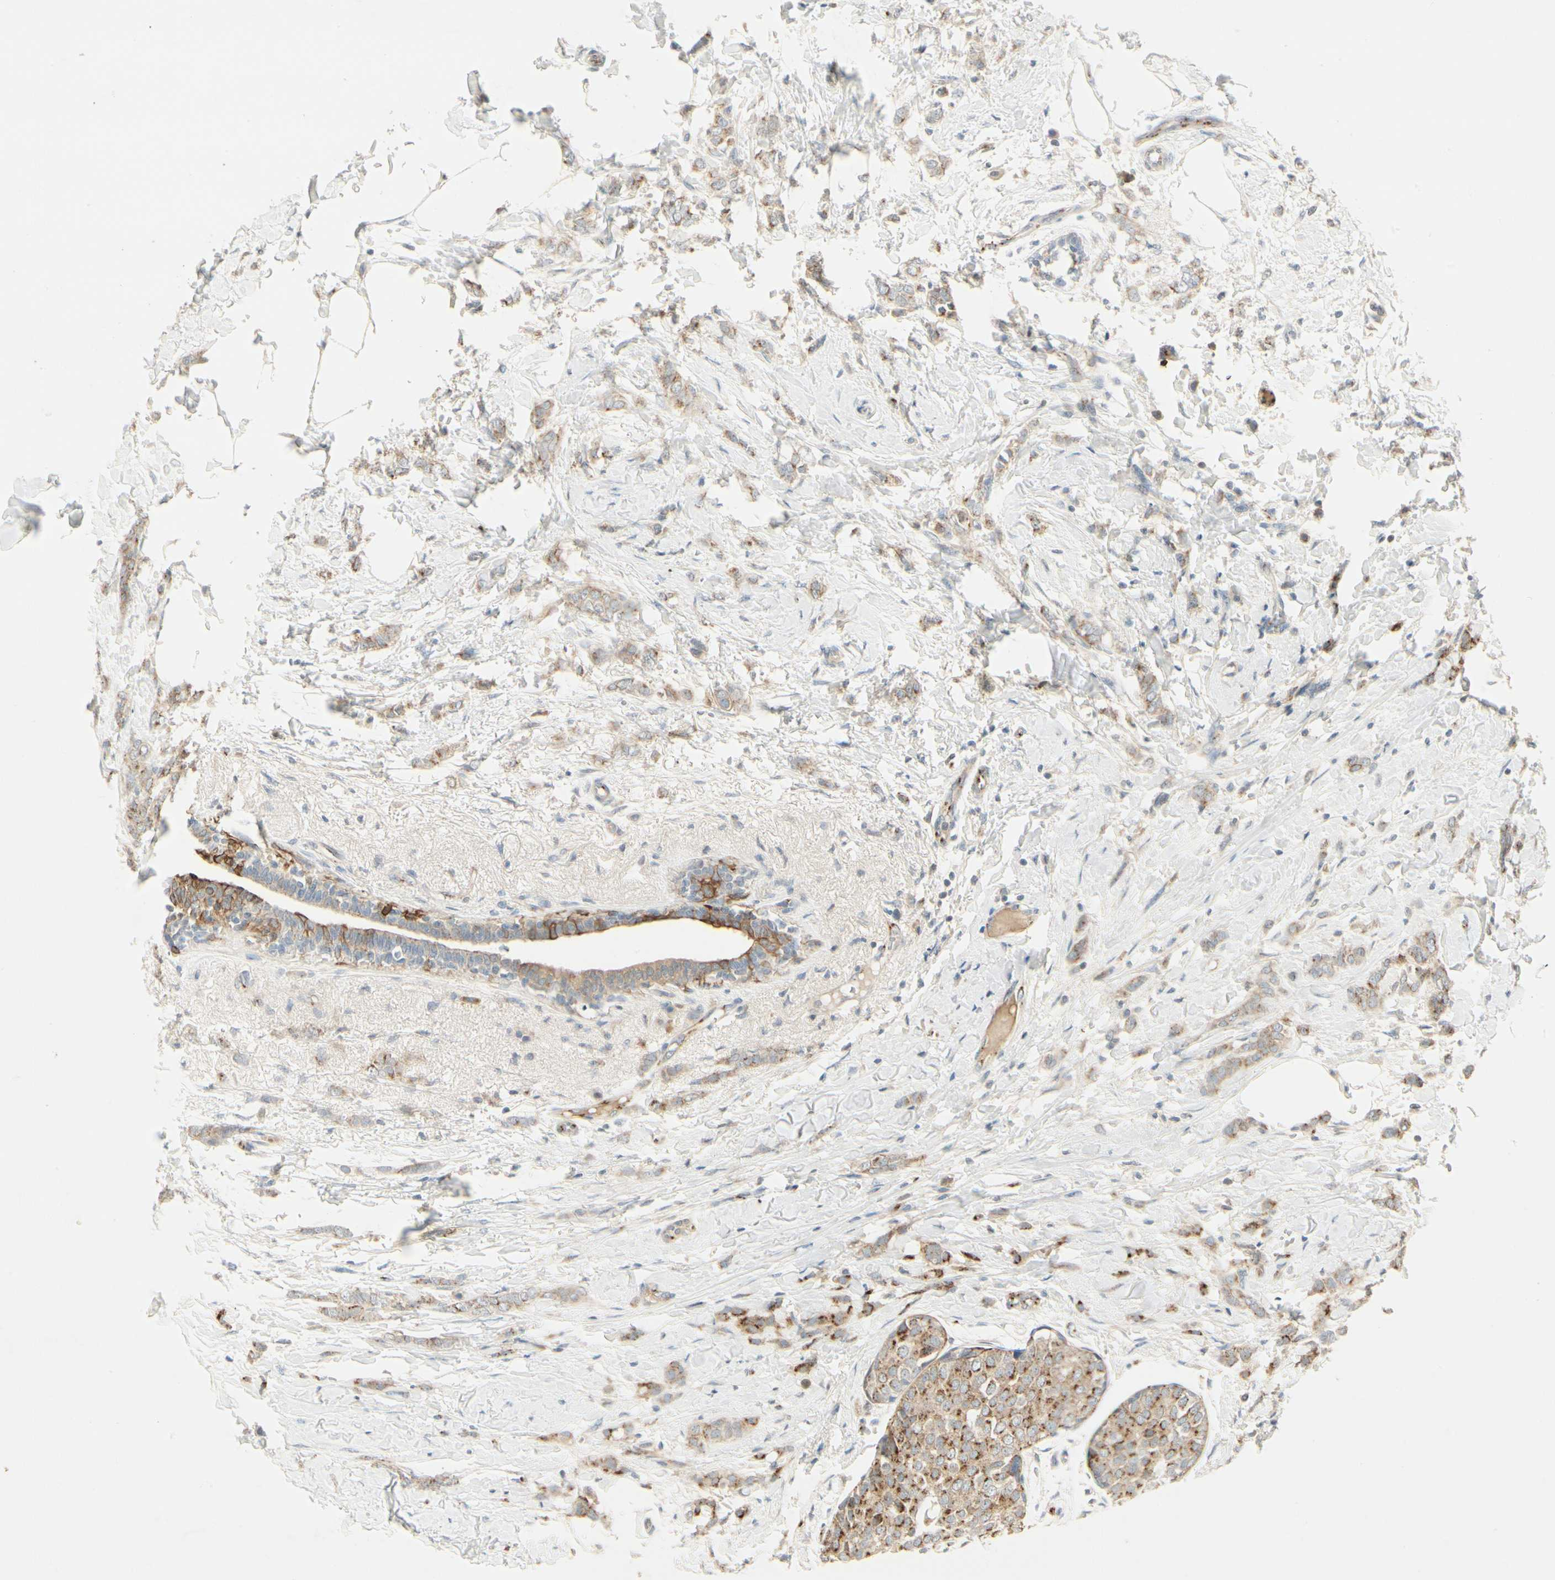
{"staining": {"intensity": "moderate", "quantity": ">75%", "location": "cytoplasmic/membranous"}, "tissue": "breast cancer", "cell_type": "Tumor cells", "image_type": "cancer", "snomed": [{"axis": "morphology", "description": "Lobular carcinoma, in situ"}, {"axis": "morphology", "description": "Lobular carcinoma"}, {"axis": "topography", "description": "Breast"}], "caption": "There is medium levels of moderate cytoplasmic/membranous positivity in tumor cells of breast lobular carcinoma, as demonstrated by immunohistochemical staining (brown color).", "gene": "MANSC1", "patient": {"sex": "female", "age": 41}}